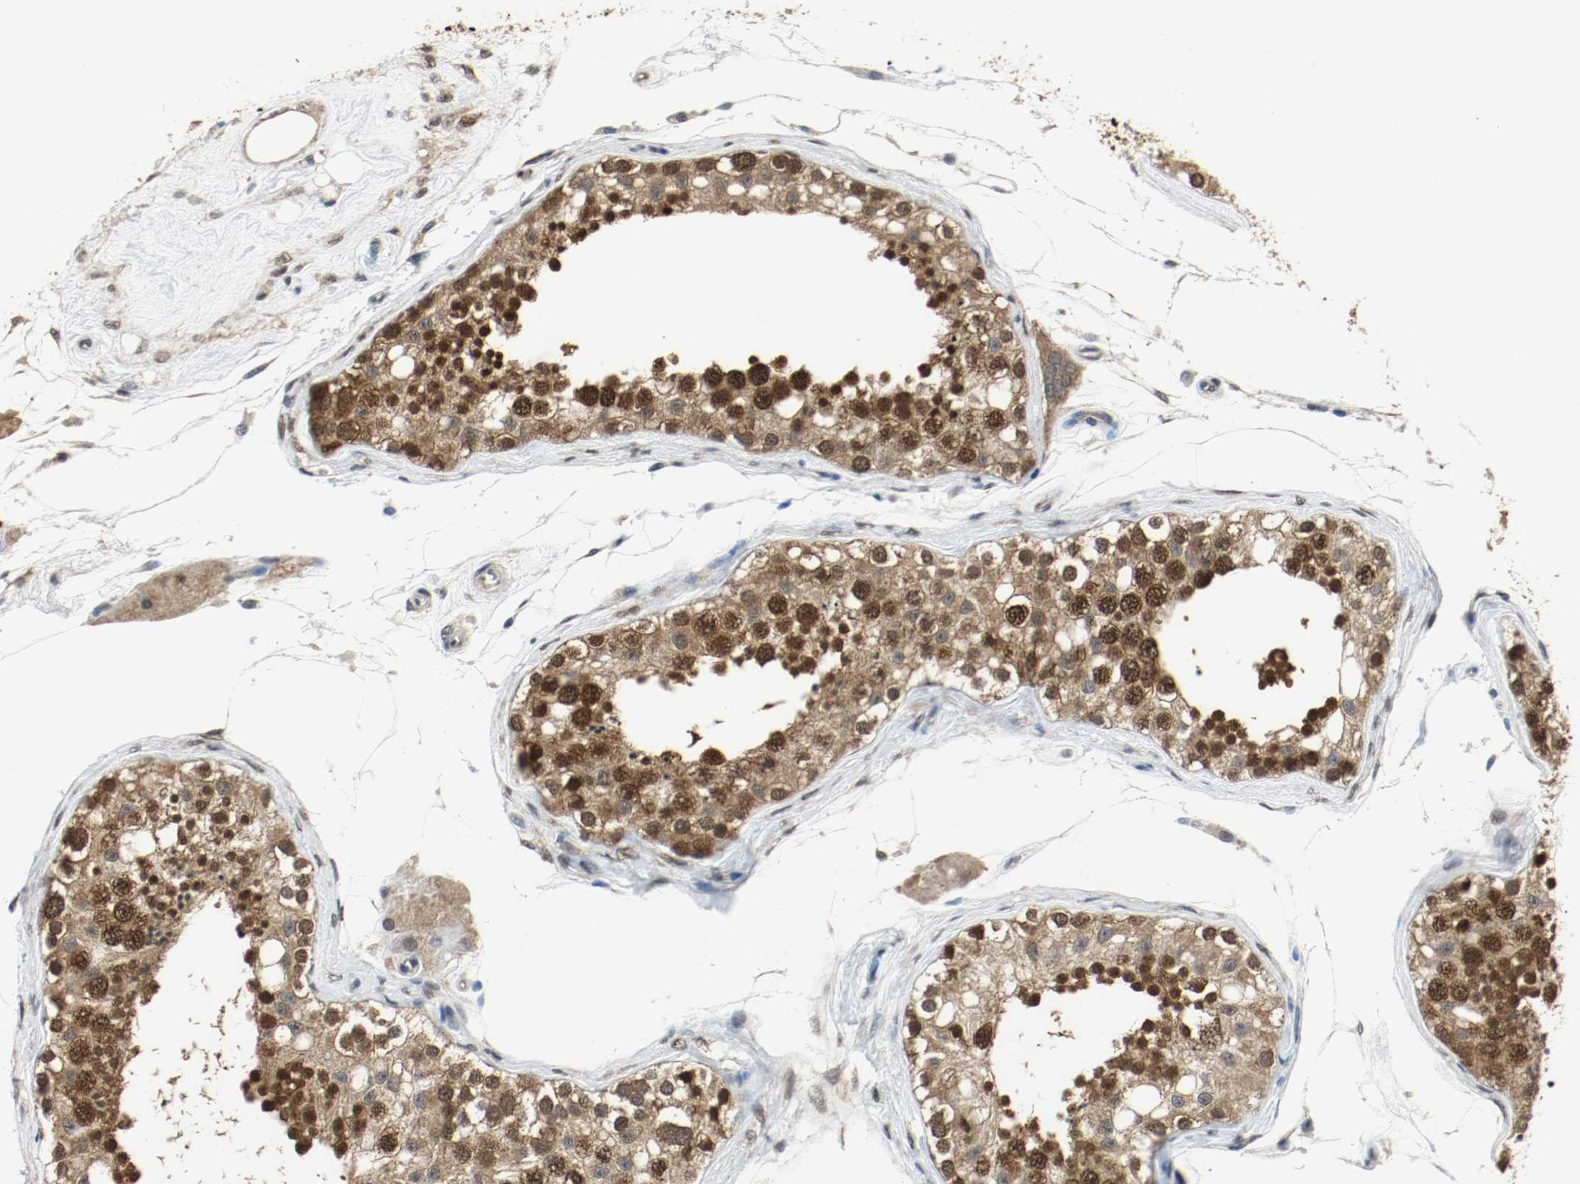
{"staining": {"intensity": "strong", "quantity": ">75%", "location": "cytoplasmic/membranous,nuclear"}, "tissue": "testis", "cell_type": "Cells in seminiferous ducts", "image_type": "normal", "snomed": [{"axis": "morphology", "description": "Normal tissue, NOS"}, {"axis": "topography", "description": "Testis"}], "caption": "Testis was stained to show a protein in brown. There is high levels of strong cytoplasmic/membranous,nuclear expression in approximately >75% of cells in seminiferous ducts. (IHC, brightfield microscopy, high magnification).", "gene": "PPME1", "patient": {"sex": "male", "age": 68}}